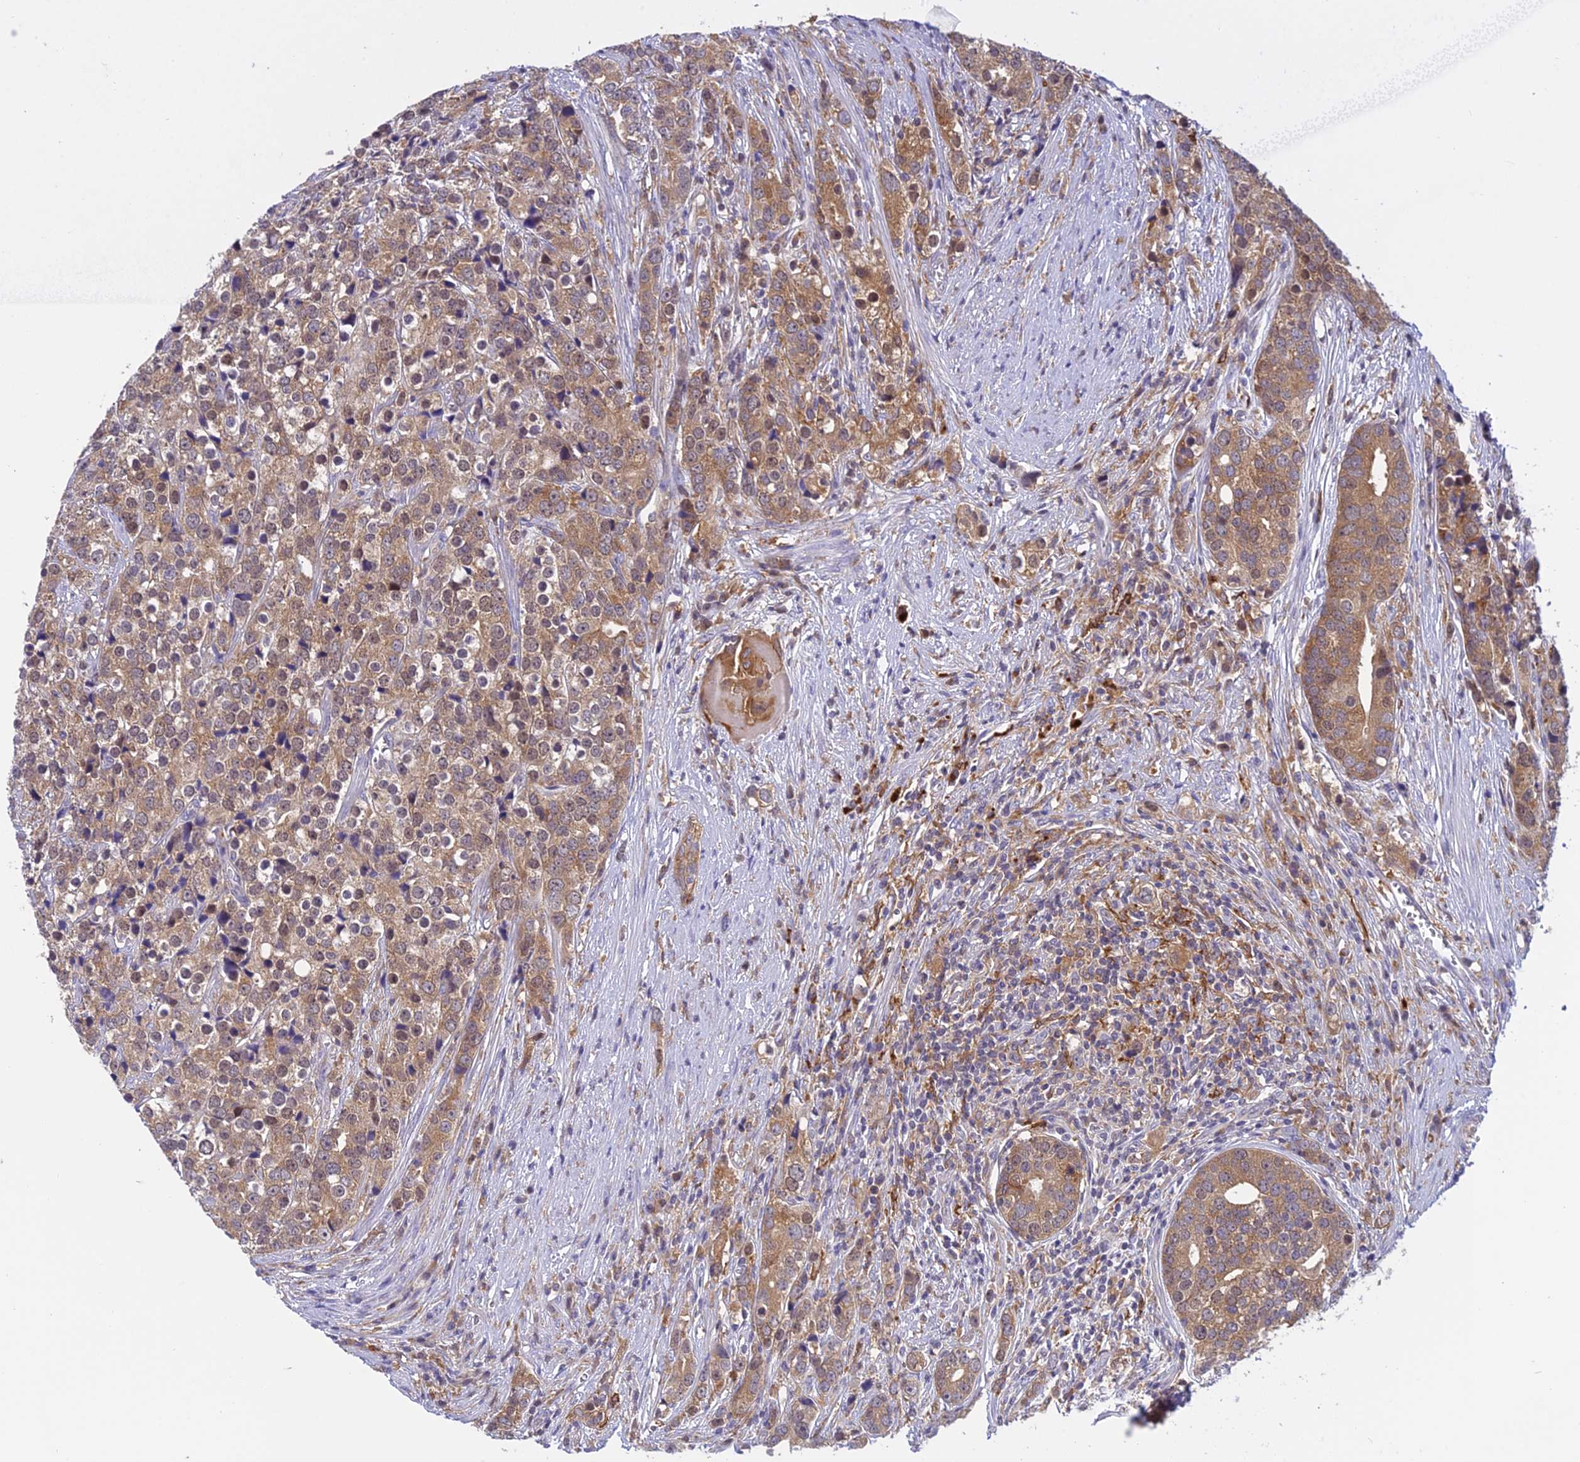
{"staining": {"intensity": "moderate", "quantity": ">75%", "location": "cytoplasmic/membranous"}, "tissue": "prostate cancer", "cell_type": "Tumor cells", "image_type": "cancer", "snomed": [{"axis": "morphology", "description": "Adenocarcinoma, High grade"}, {"axis": "topography", "description": "Prostate"}], "caption": "Human prostate cancer stained with a brown dye reveals moderate cytoplasmic/membranous positive staining in approximately >75% of tumor cells.", "gene": "UBE2G1", "patient": {"sex": "male", "age": 71}}